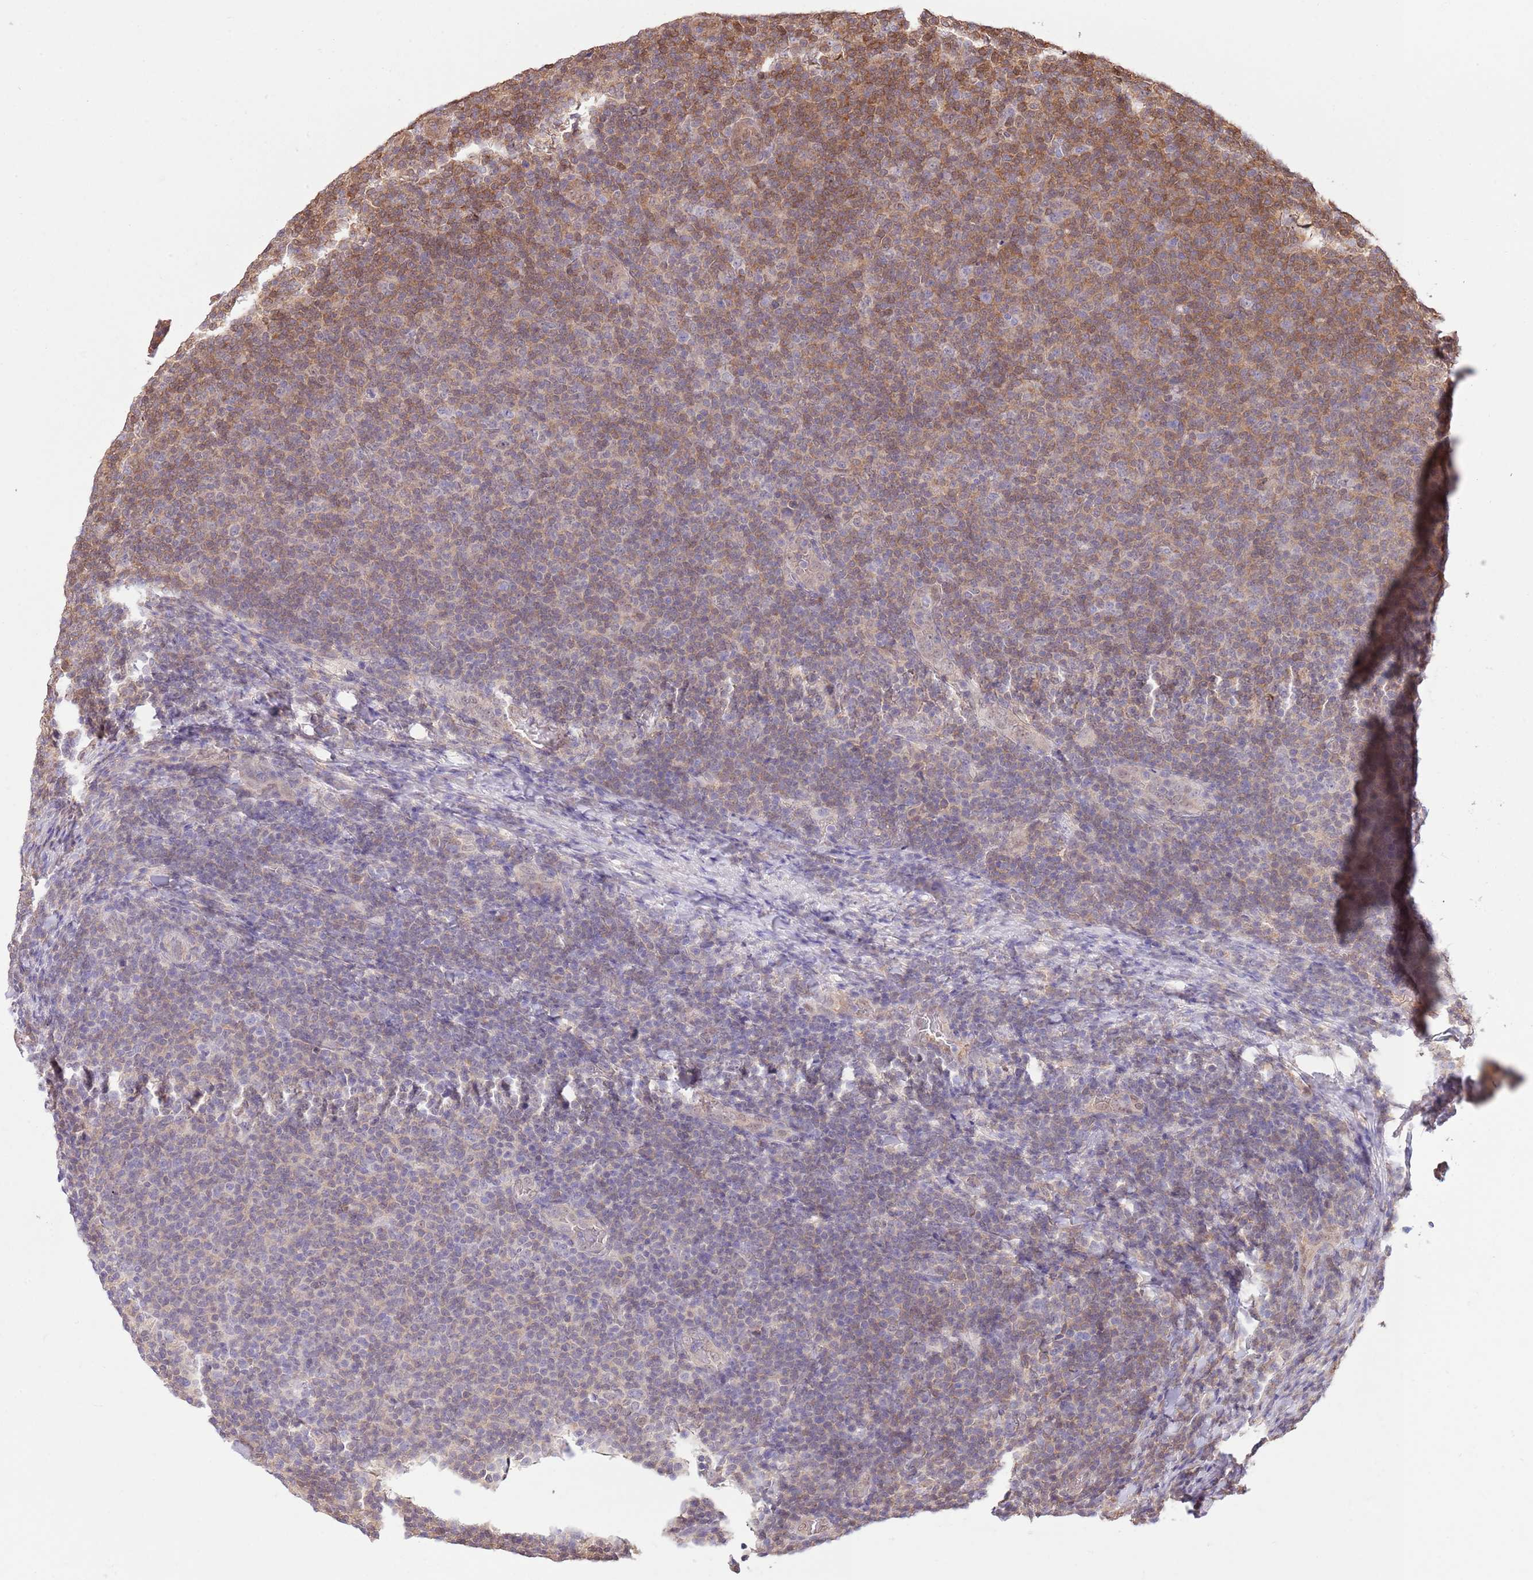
{"staining": {"intensity": "moderate", "quantity": "25%-75%", "location": "cytoplasmic/membranous"}, "tissue": "lymphoma", "cell_type": "Tumor cells", "image_type": "cancer", "snomed": [{"axis": "morphology", "description": "Malignant lymphoma, non-Hodgkin's type, Low grade"}, {"axis": "topography", "description": "Lymph node"}], "caption": "The immunohistochemical stain highlights moderate cytoplasmic/membranous positivity in tumor cells of lymphoma tissue. (DAB (3,3'-diaminobenzidine) IHC, brown staining for protein, blue staining for nuclei).", "gene": "NSFL1C", "patient": {"sex": "male", "age": 66}}